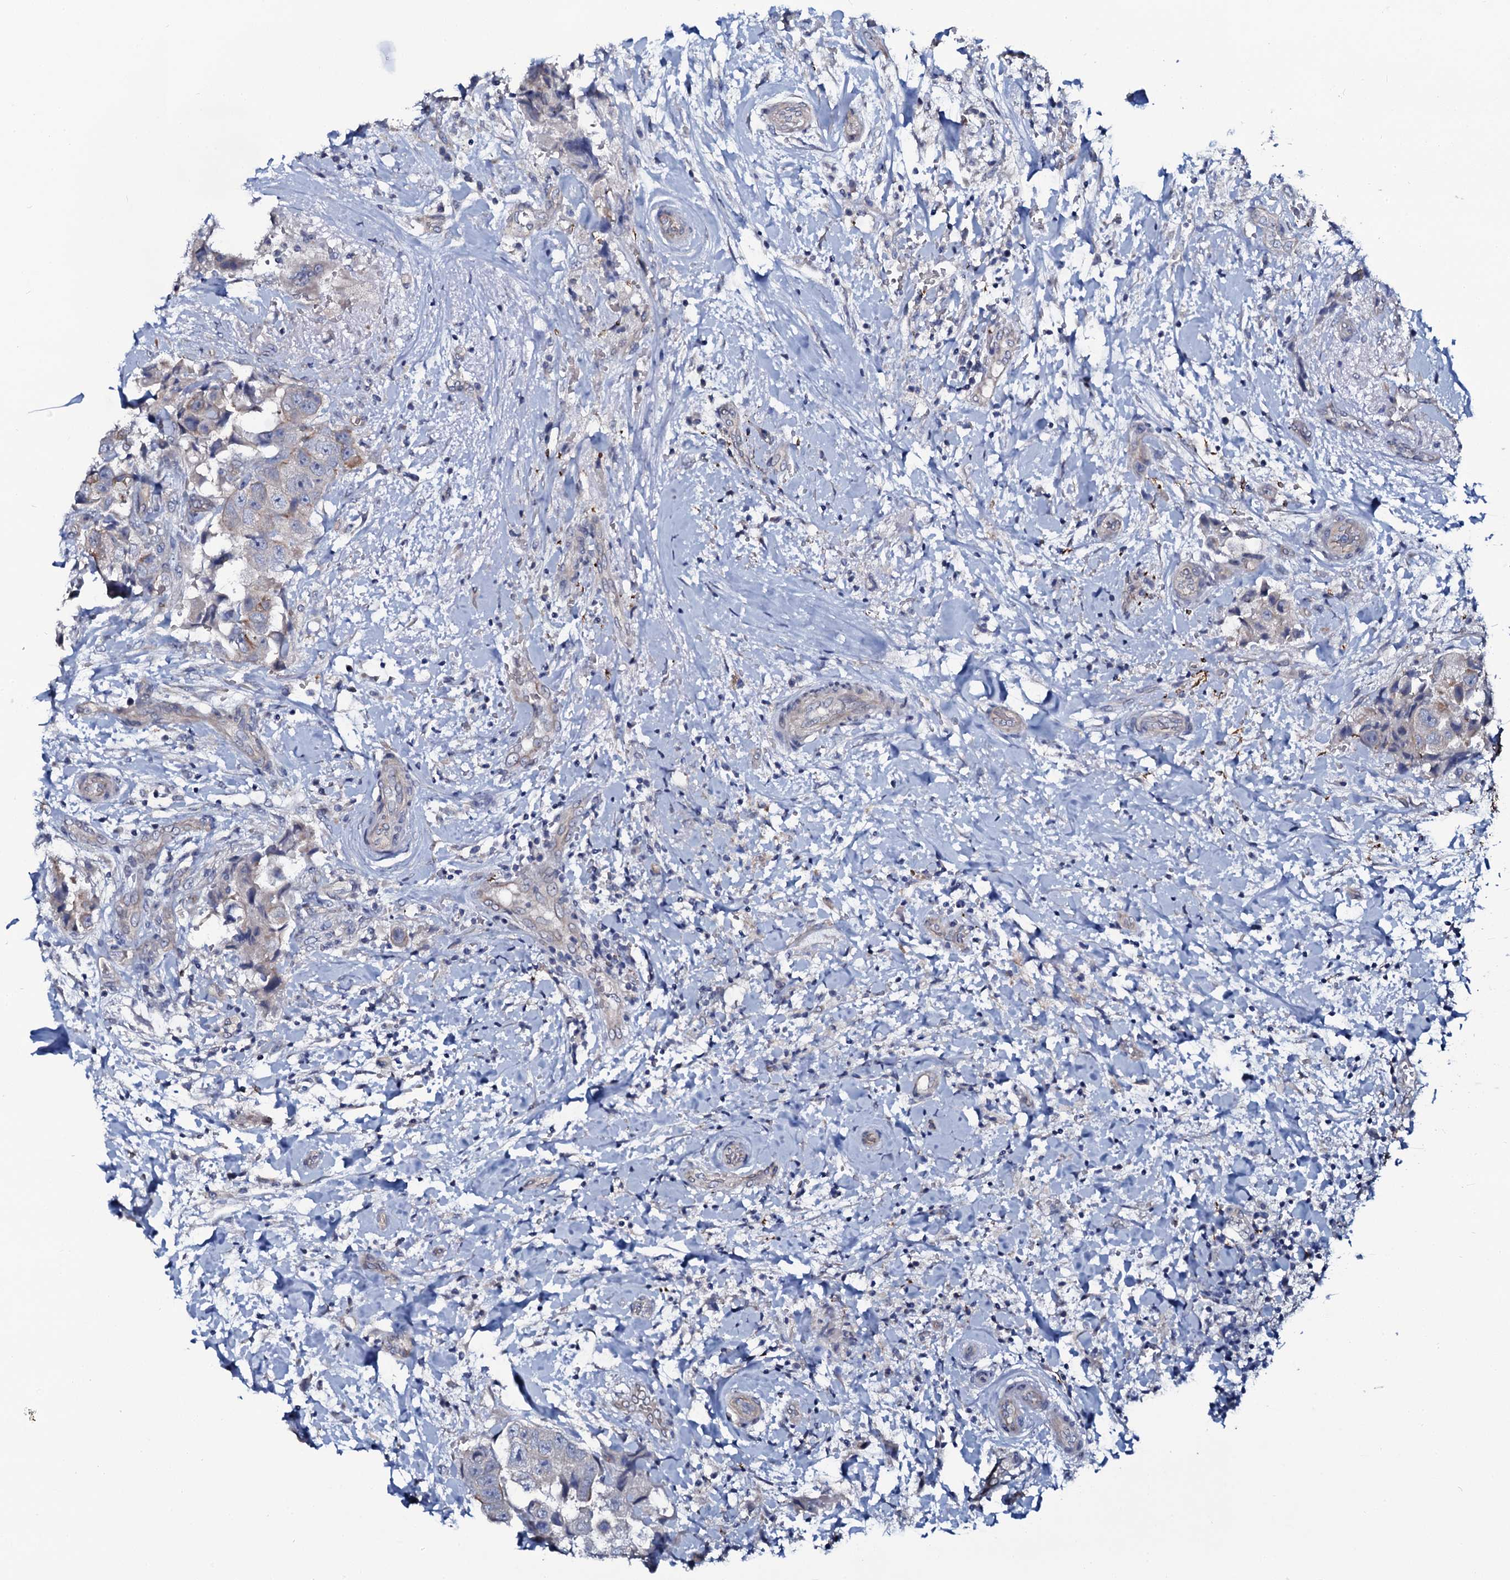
{"staining": {"intensity": "negative", "quantity": "none", "location": "none"}, "tissue": "breast cancer", "cell_type": "Tumor cells", "image_type": "cancer", "snomed": [{"axis": "morphology", "description": "Normal tissue, NOS"}, {"axis": "morphology", "description": "Duct carcinoma"}, {"axis": "topography", "description": "Breast"}], "caption": "A high-resolution photomicrograph shows immunohistochemistry (IHC) staining of breast cancer, which demonstrates no significant staining in tumor cells.", "gene": "C10orf88", "patient": {"sex": "female", "age": 62}}